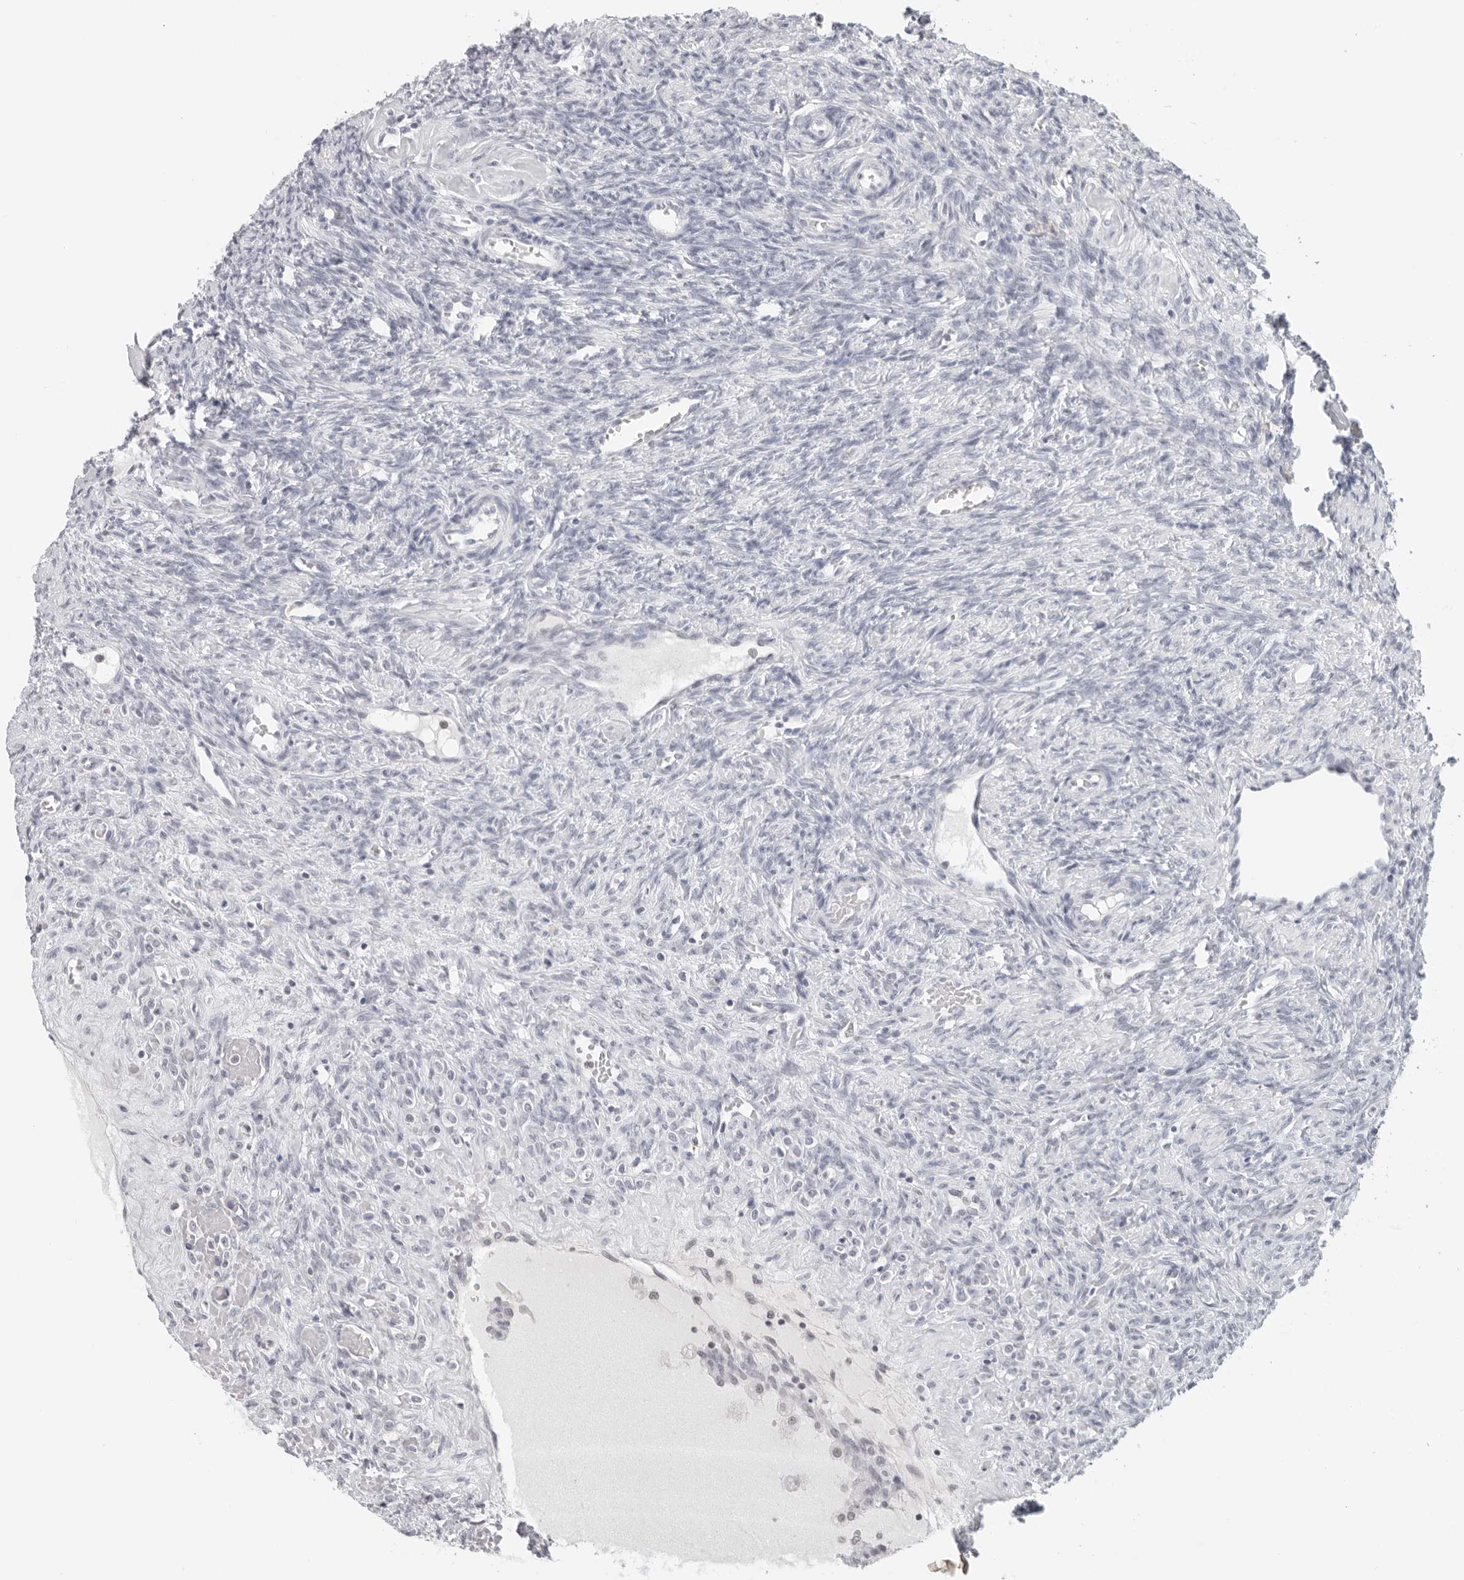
{"staining": {"intensity": "negative", "quantity": "none", "location": "none"}, "tissue": "ovary", "cell_type": "Follicle cells", "image_type": "normal", "snomed": [{"axis": "morphology", "description": "Normal tissue, NOS"}, {"axis": "topography", "description": "Ovary"}], "caption": "DAB immunohistochemical staining of unremarkable ovary reveals no significant staining in follicle cells.", "gene": "FLG2", "patient": {"sex": "female", "age": 41}}